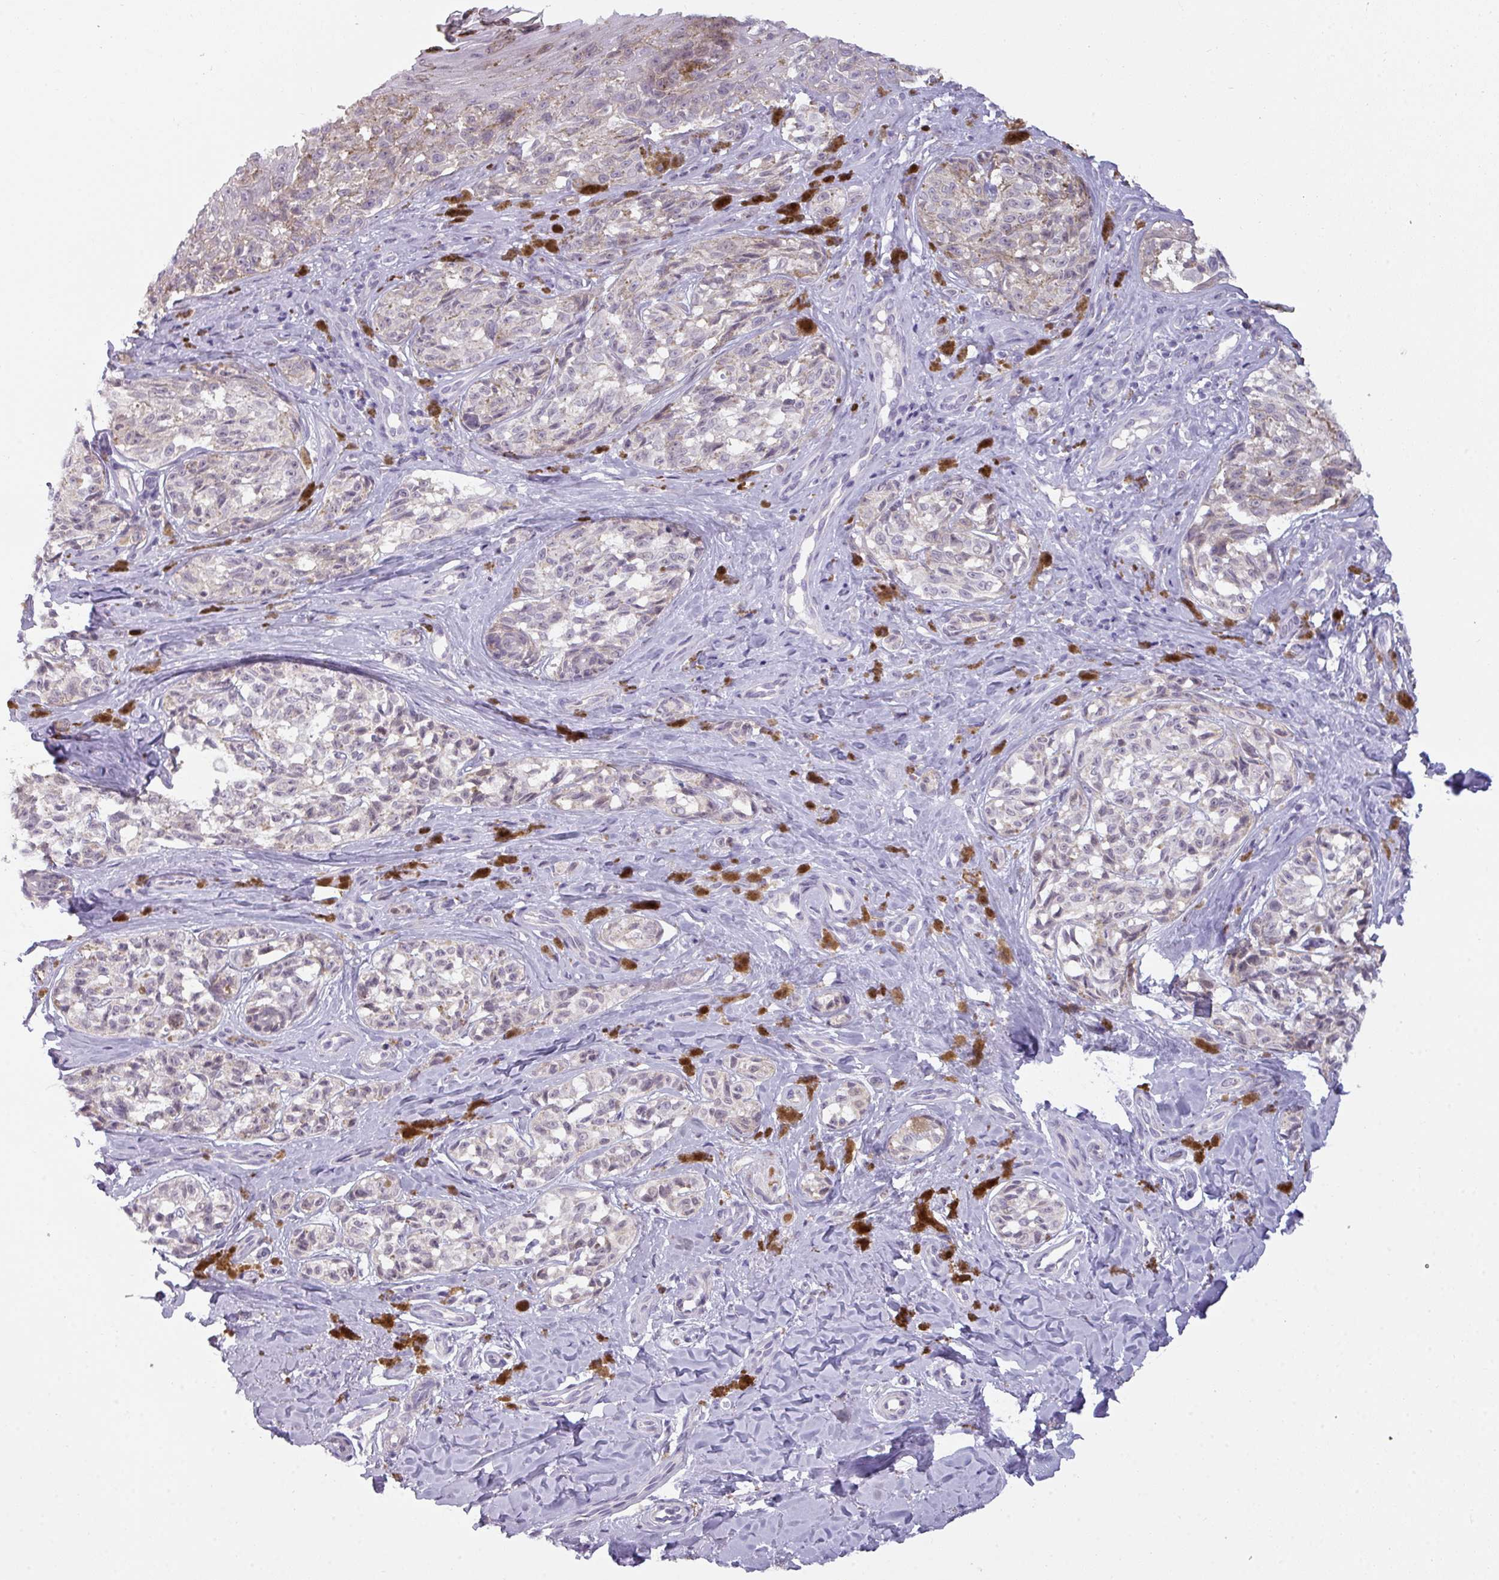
{"staining": {"intensity": "weak", "quantity": "<25%", "location": "cytoplasmic/membranous"}, "tissue": "melanoma", "cell_type": "Tumor cells", "image_type": "cancer", "snomed": [{"axis": "morphology", "description": "Malignant melanoma, NOS"}, {"axis": "topography", "description": "Skin"}], "caption": "High power microscopy histopathology image of an immunohistochemistry photomicrograph of malignant melanoma, revealing no significant expression in tumor cells.", "gene": "C2orf68", "patient": {"sex": "female", "age": 65}}